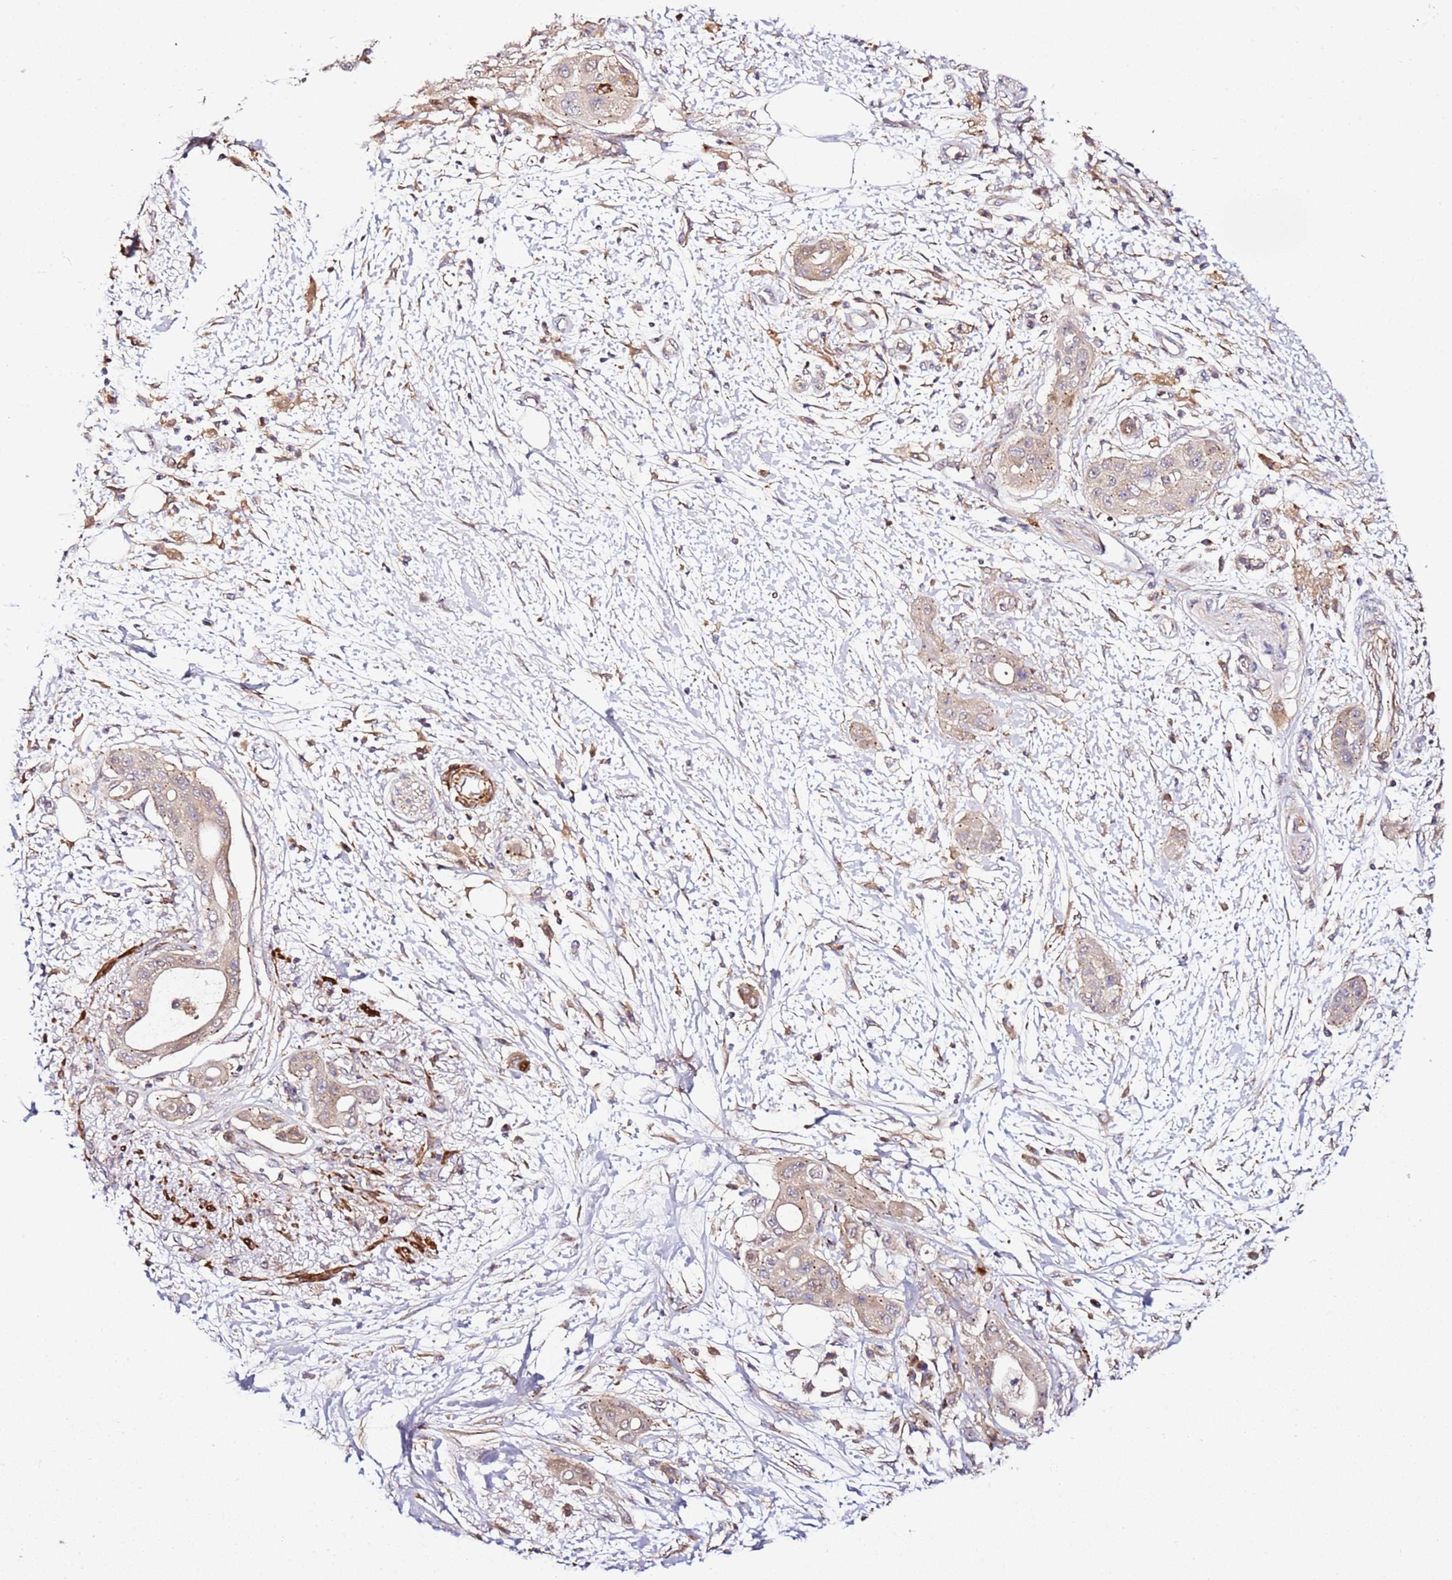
{"staining": {"intensity": "weak", "quantity": ">75%", "location": "cytoplasmic/membranous"}, "tissue": "pancreatic cancer", "cell_type": "Tumor cells", "image_type": "cancer", "snomed": [{"axis": "morphology", "description": "Adenocarcinoma, NOS"}, {"axis": "topography", "description": "Pancreas"}], "caption": "A high-resolution image shows IHC staining of pancreatic cancer (adenocarcinoma), which exhibits weak cytoplasmic/membranous staining in approximately >75% of tumor cells.", "gene": "PVRIG", "patient": {"sex": "male", "age": 68}}